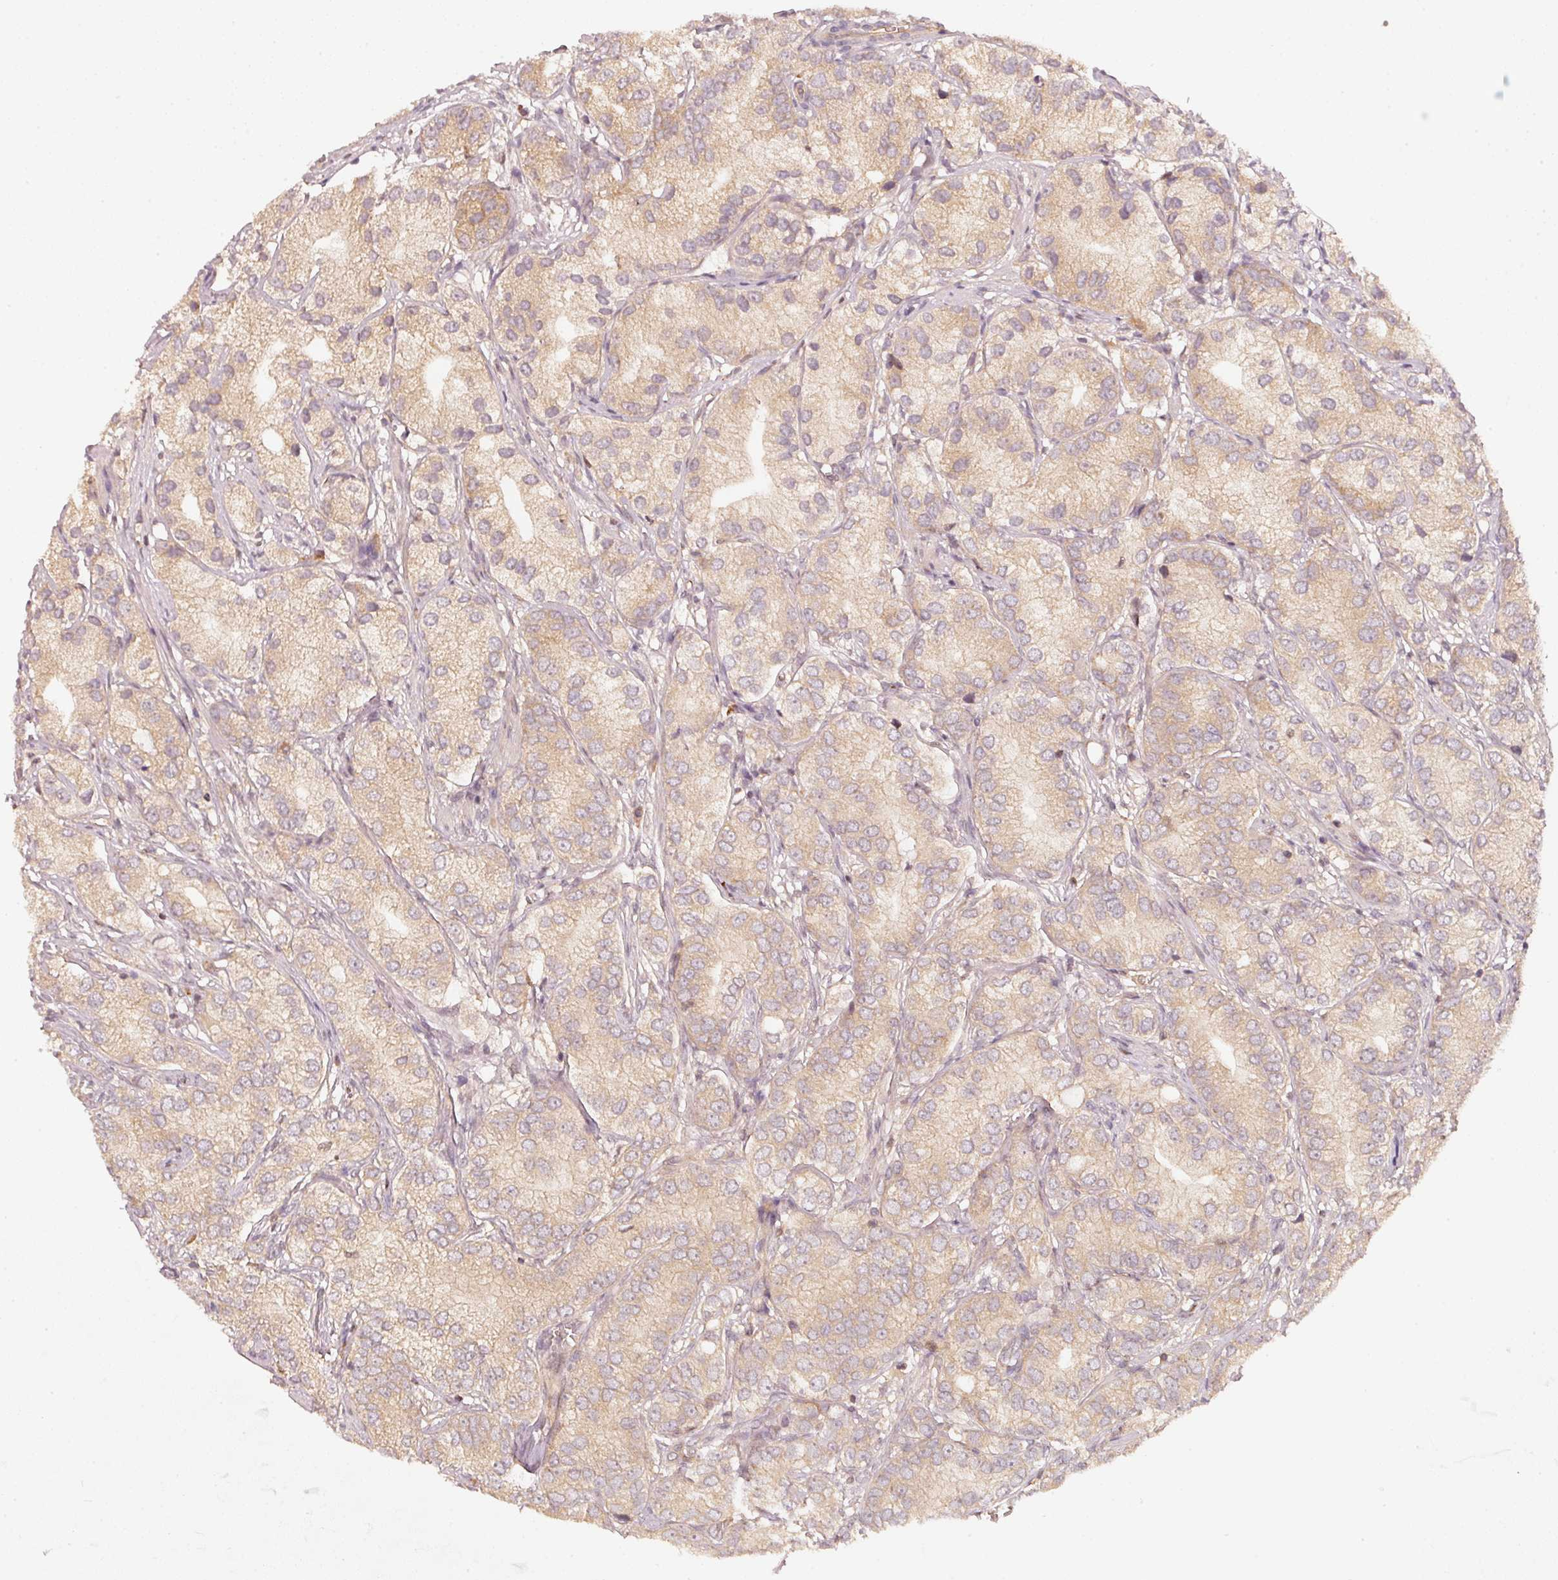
{"staining": {"intensity": "moderate", "quantity": ">75%", "location": "cytoplasmic/membranous"}, "tissue": "prostate cancer", "cell_type": "Tumor cells", "image_type": "cancer", "snomed": [{"axis": "morphology", "description": "Adenocarcinoma, High grade"}, {"axis": "topography", "description": "Prostate"}], "caption": "Protein analysis of prostate adenocarcinoma (high-grade) tissue exhibits moderate cytoplasmic/membranous staining in approximately >75% of tumor cells.", "gene": "RRAS2", "patient": {"sex": "male", "age": 82}}